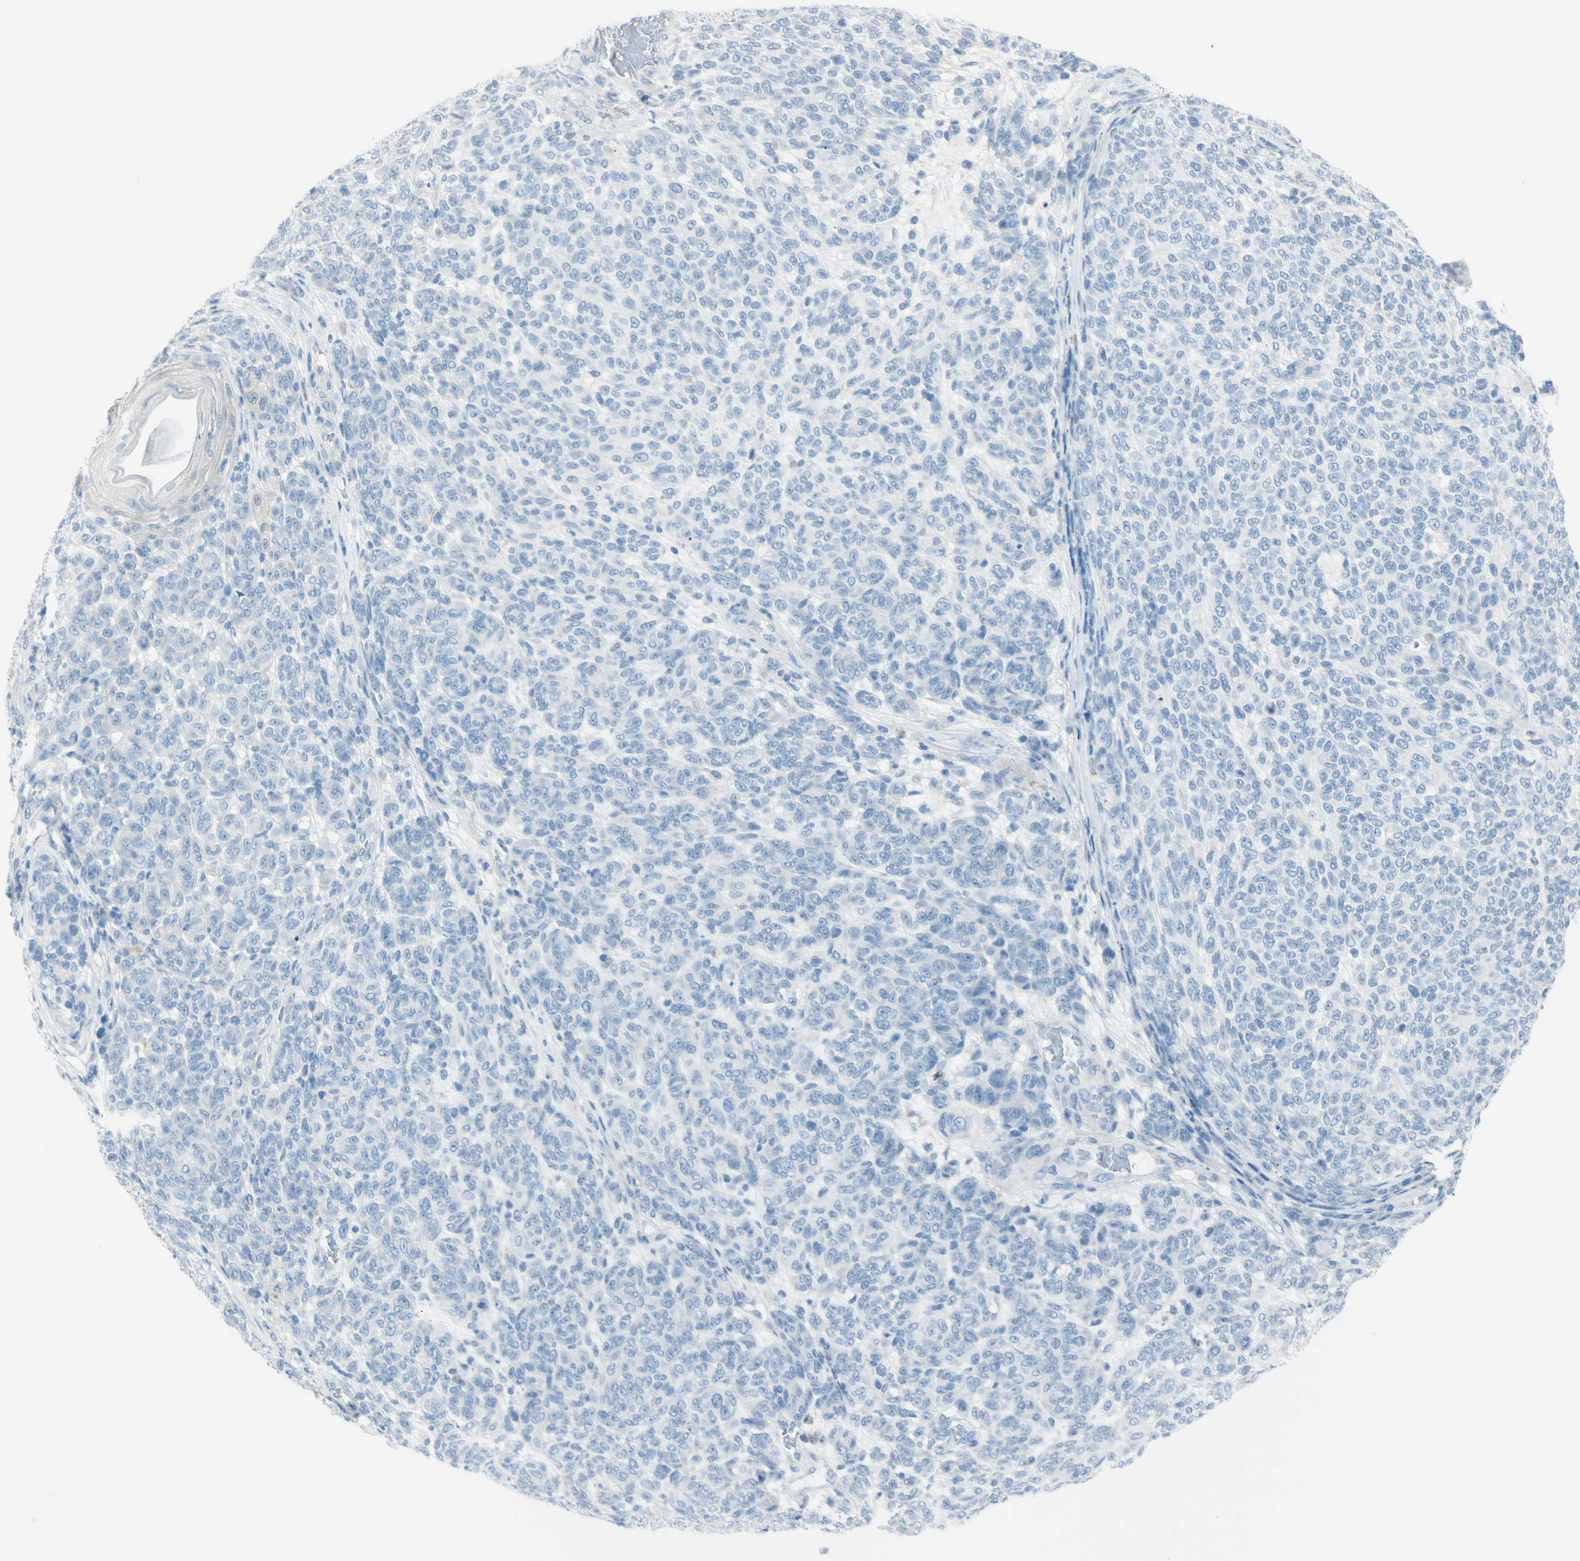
{"staining": {"intensity": "negative", "quantity": "none", "location": "none"}, "tissue": "melanoma", "cell_type": "Tumor cells", "image_type": "cancer", "snomed": [{"axis": "morphology", "description": "Malignant melanoma, NOS"}, {"axis": "topography", "description": "Skin"}], "caption": "IHC of melanoma exhibits no positivity in tumor cells.", "gene": "TFPI2", "patient": {"sex": "male", "age": 59}}